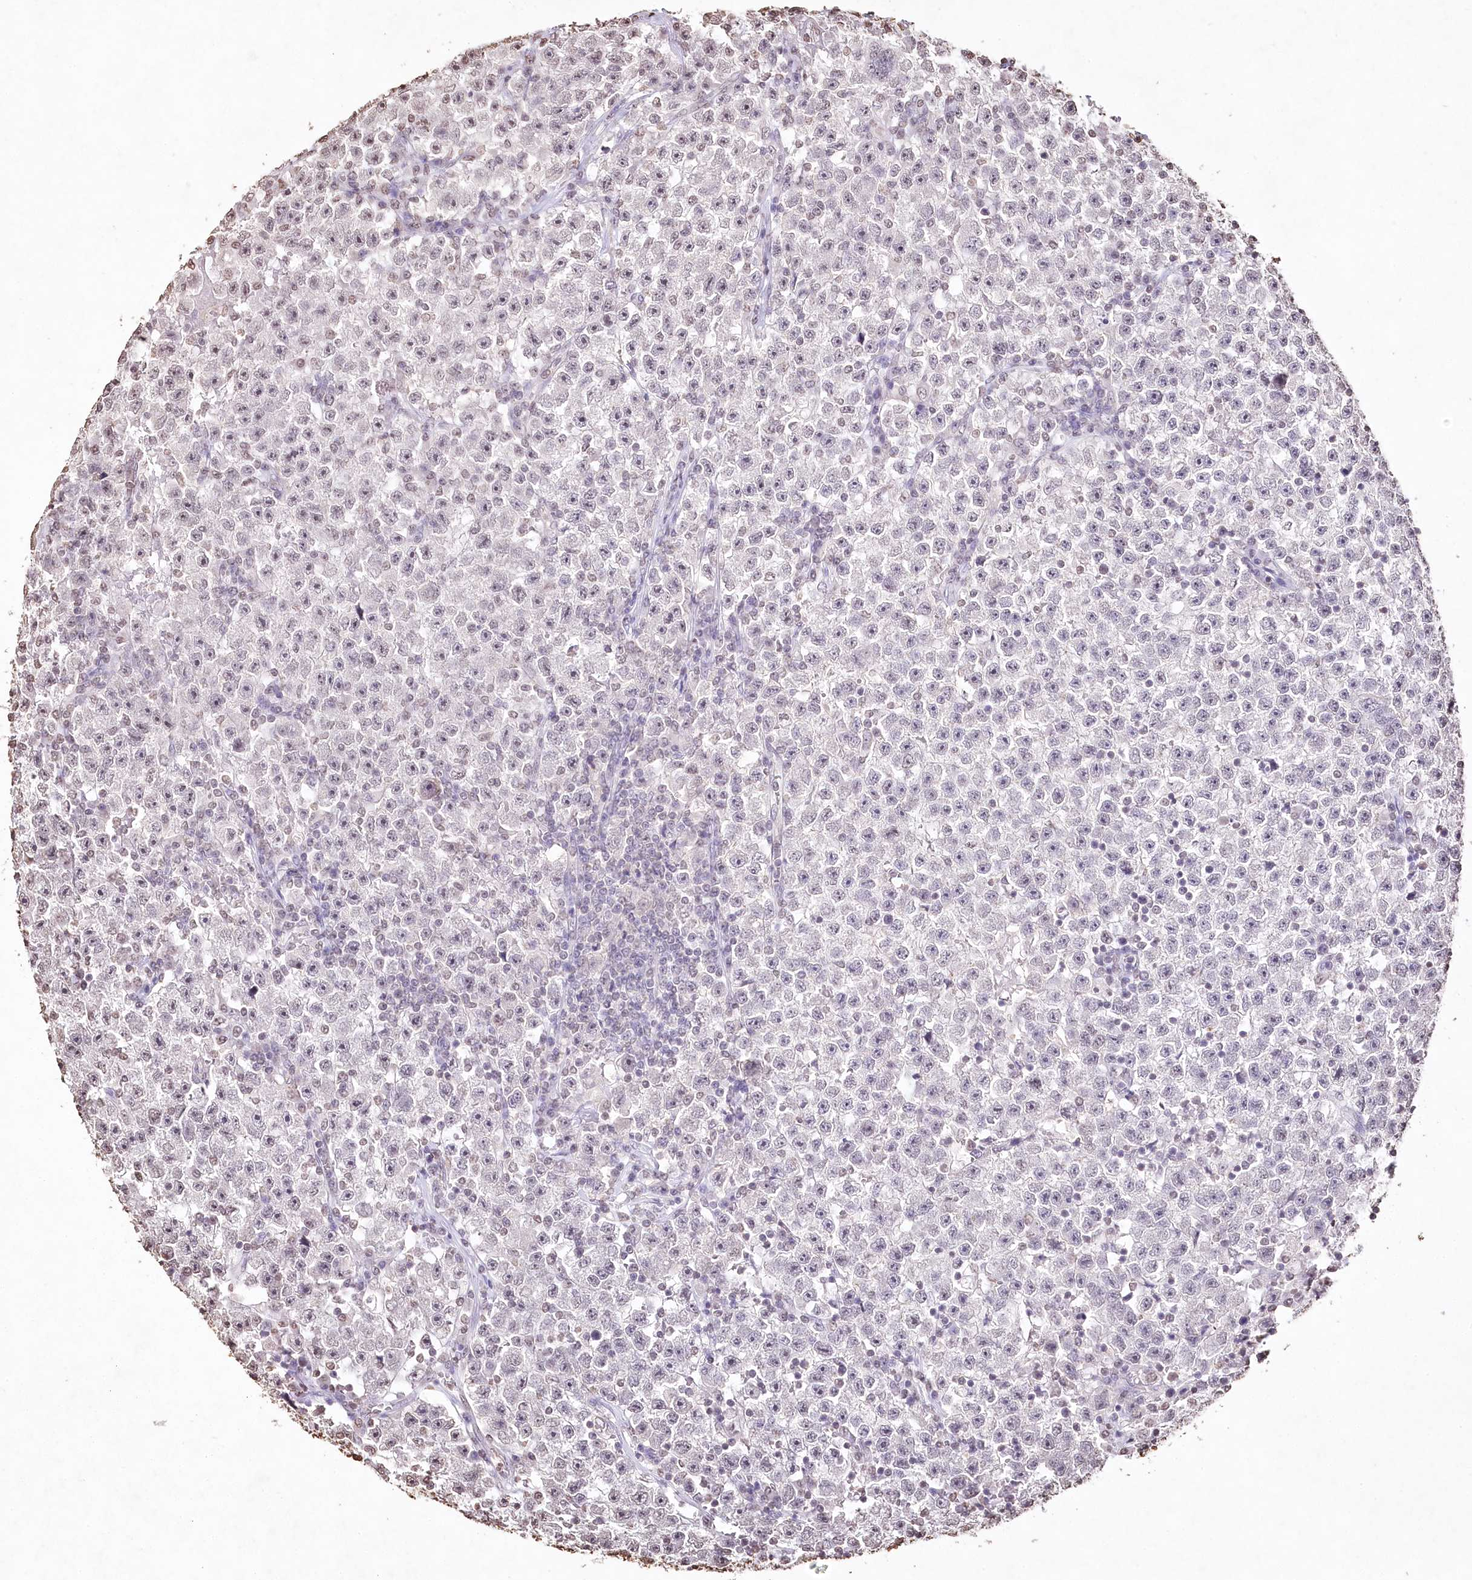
{"staining": {"intensity": "weak", "quantity": "<25%", "location": "nuclear"}, "tissue": "testis cancer", "cell_type": "Tumor cells", "image_type": "cancer", "snomed": [{"axis": "morphology", "description": "Seminoma, NOS"}, {"axis": "topography", "description": "Testis"}], "caption": "Immunohistochemical staining of testis cancer (seminoma) reveals no significant positivity in tumor cells.", "gene": "DMXL1", "patient": {"sex": "male", "age": 22}}